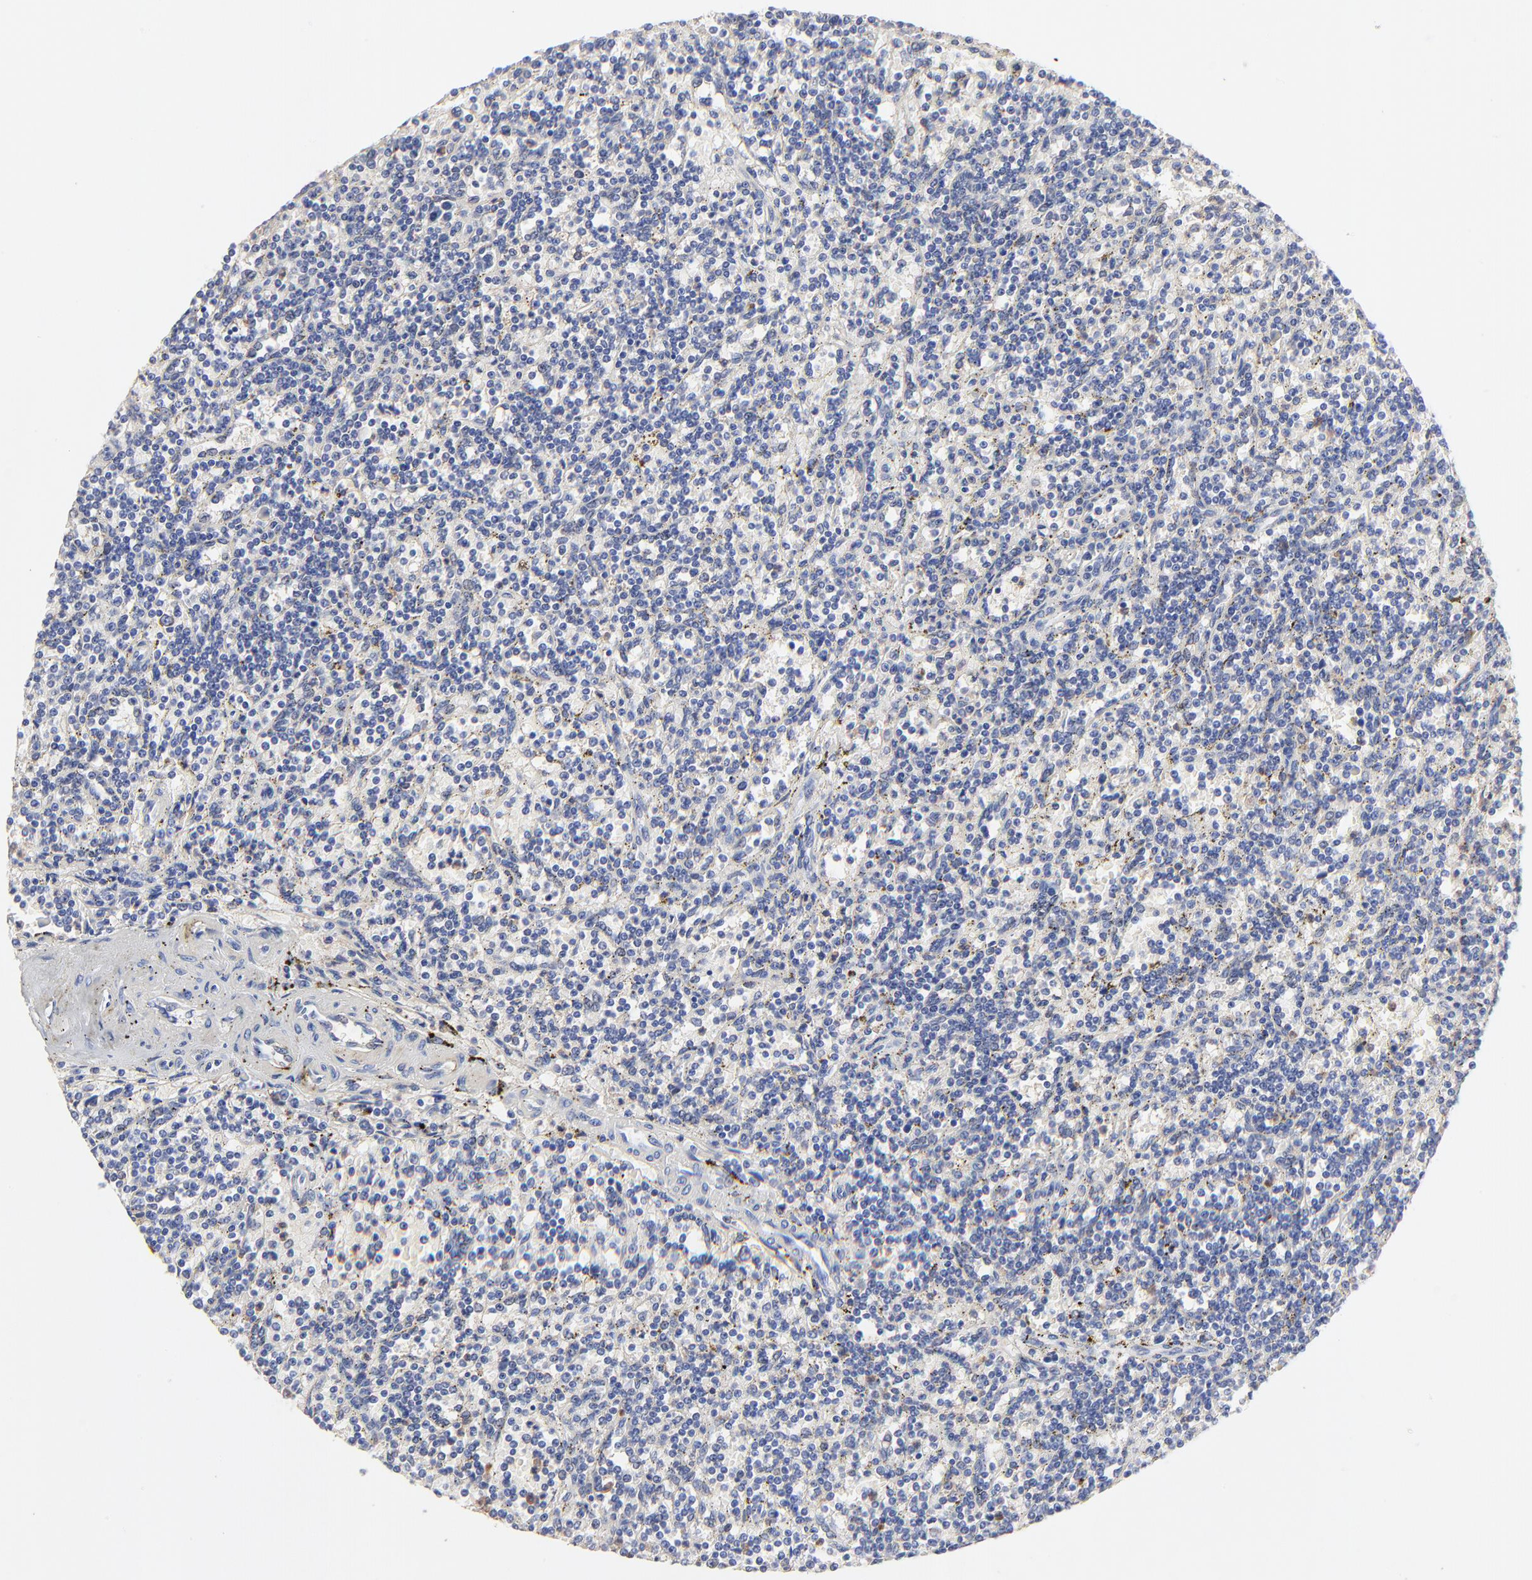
{"staining": {"intensity": "negative", "quantity": "none", "location": "none"}, "tissue": "lymphoma", "cell_type": "Tumor cells", "image_type": "cancer", "snomed": [{"axis": "morphology", "description": "Malignant lymphoma, non-Hodgkin's type, Low grade"}, {"axis": "topography", "description": "Spleen"}], "caption": "Immunohistochemistry image of neoplastic tissue: low-grade malignant lymphoma, non-Hodgkin's type stained with DAB exhibits no significant protein expression in tumor cells.", "gene": "PPFIBP2", "patient": {"sex": "male", "age": 73}}